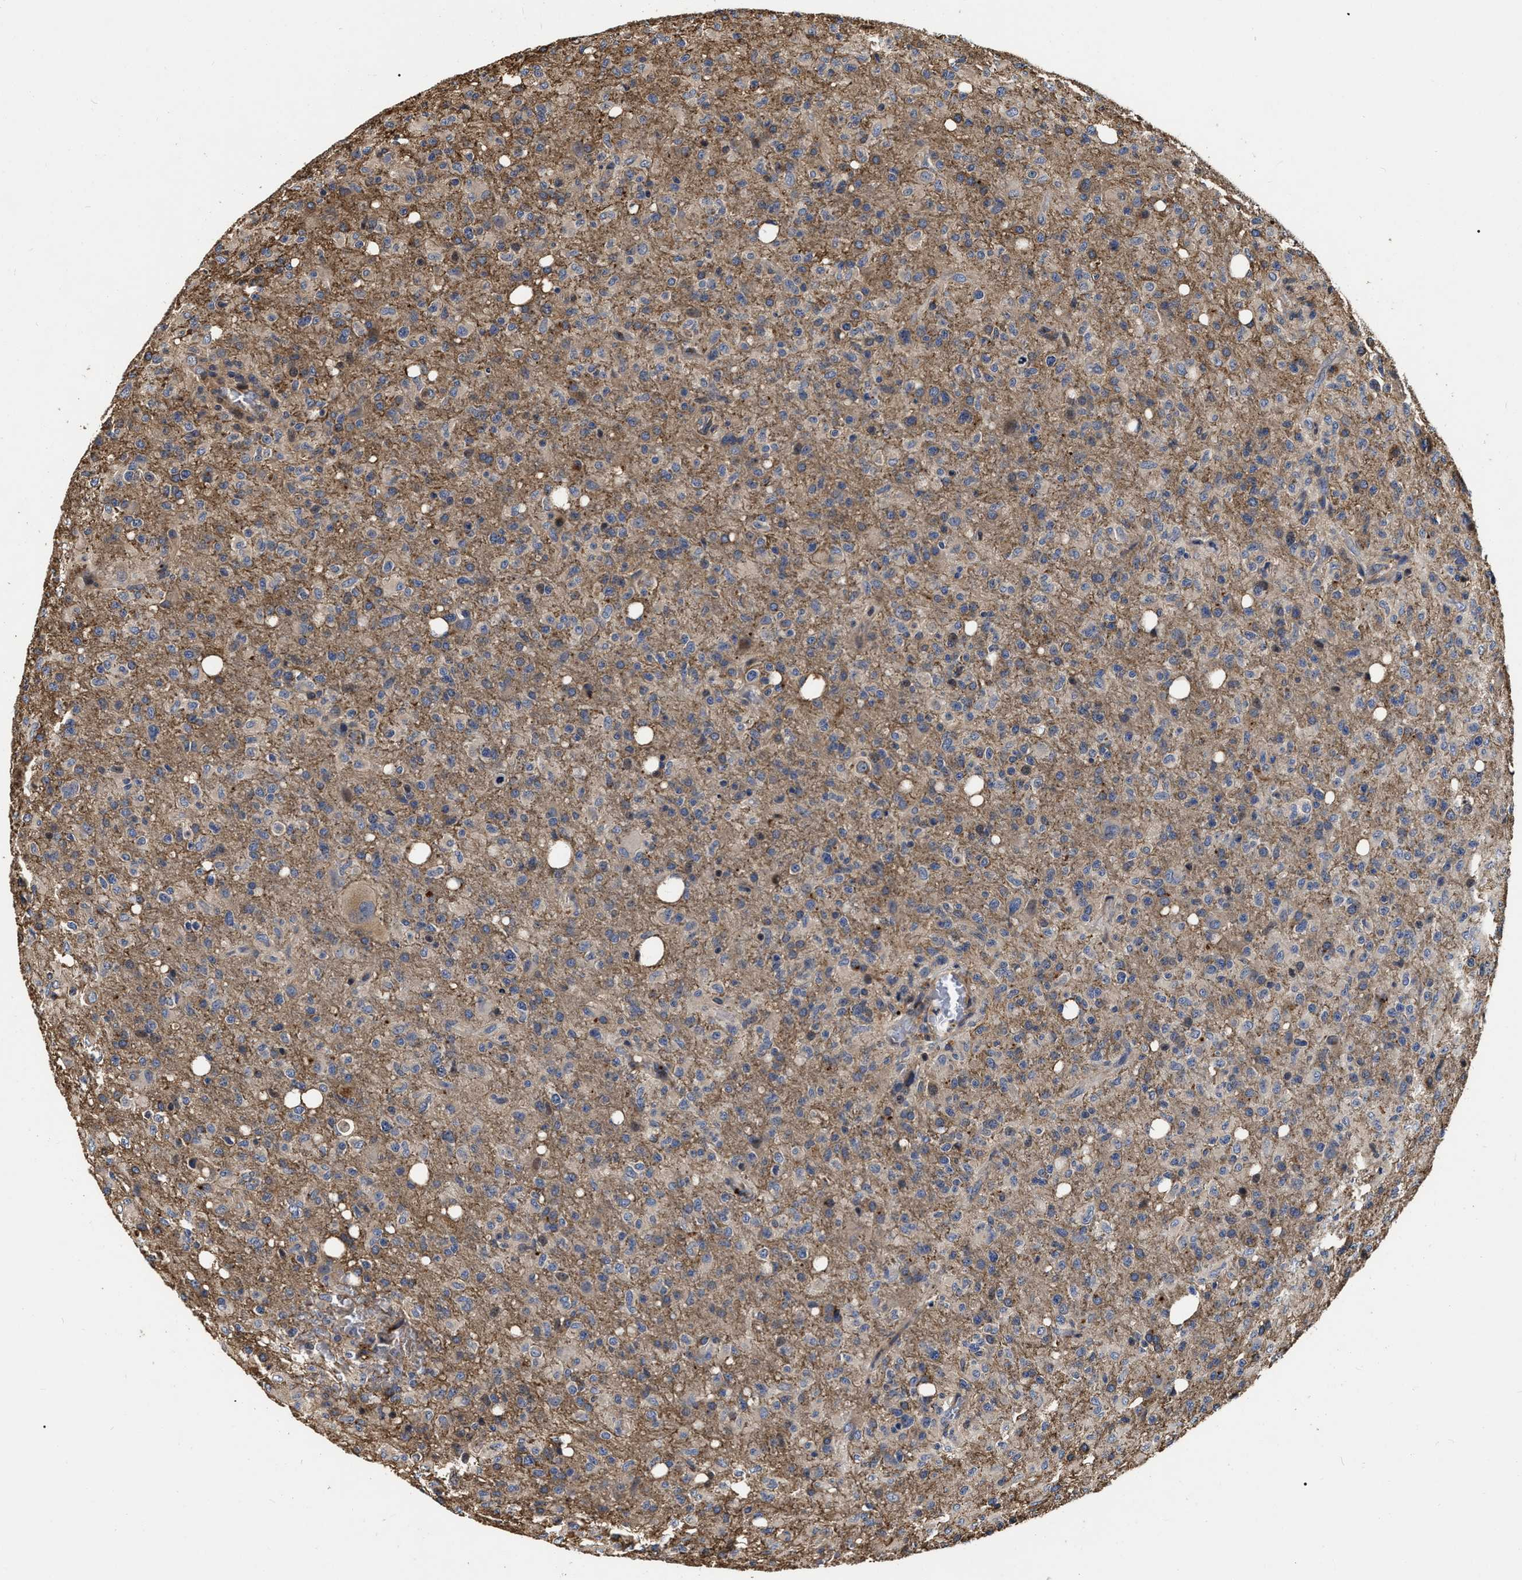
{"staining": {"intensity": "moderate", "quantity": ">75%", "location": "cytoplasmic/membranous"}, "tissue": "glioma", "cell_type": "Tumor cells", "image_type": "cancer", "snomed": [{"axis": "morphology", "description": "Glioma, malignant, High grade"}, {"axis": "topography", "description": "Brain"}], "caption": "Immunohistochemical staining of malignant high-grade glioma reveals moderate cytoplasmic/membranous protein positivity in about >75% of tumor cells.", "gene": "ABCG8", "patient": {"sex": "female", "age": 57}}